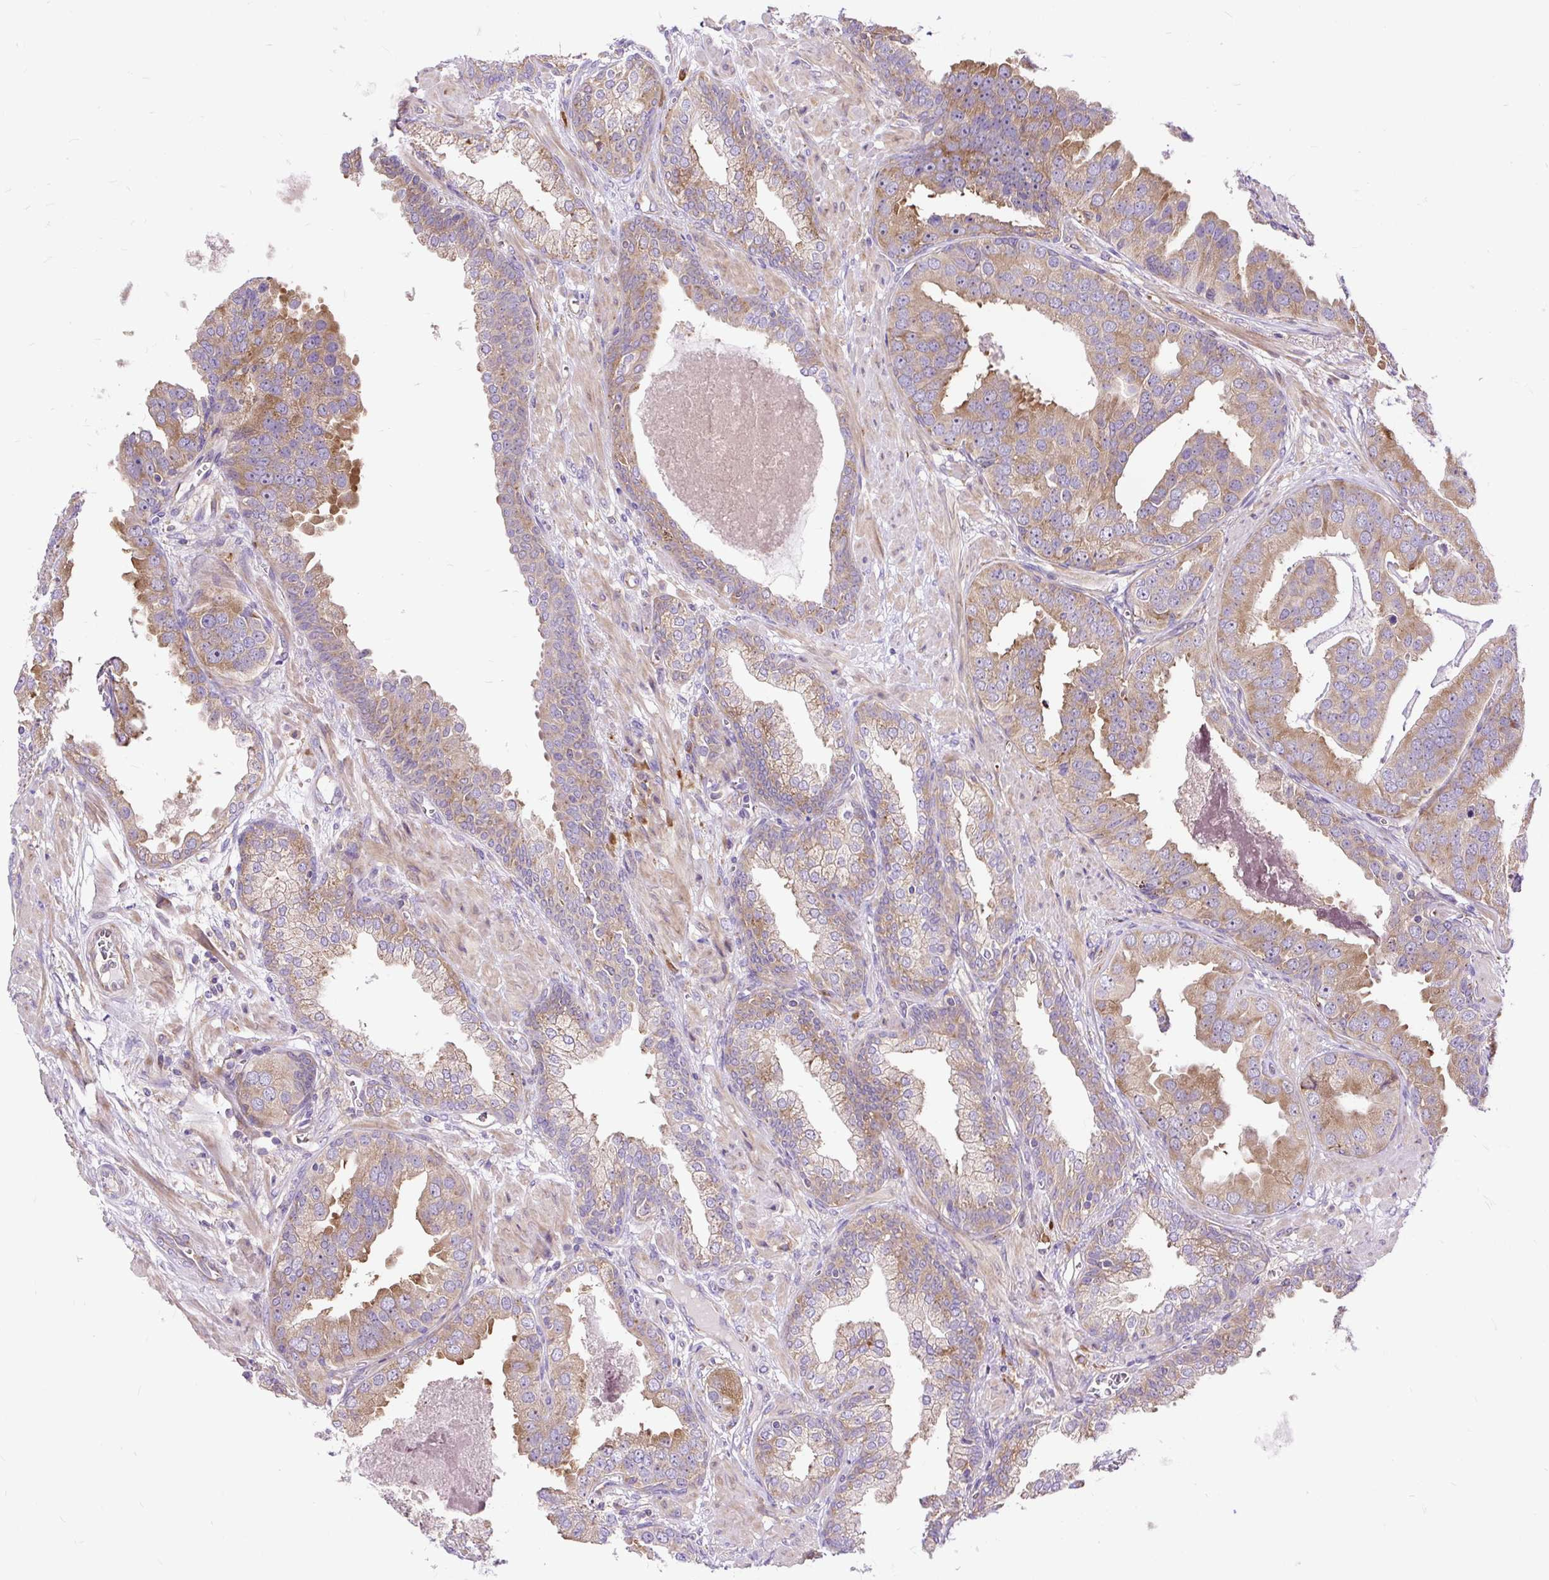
{"staining": {"intensity": "moderate", "quantity": "25%-75%", "location": "cytoplasmic/membranous"}, "tissue": "prostate cancer", "cell_type": "Tumor cells", "image_type": "cancer", "snomed": [{"axis": "morphology", "description": "Adenocarcinoma, High grade"}, {"axis": "topography", "description": "Prostate"}], "caption": "Human prostate cancer stained with a protein marker demonstrates moderate staining in tumor cells.", "gene": "RPS5", "patient": {"sex": "male", "age": 71}}